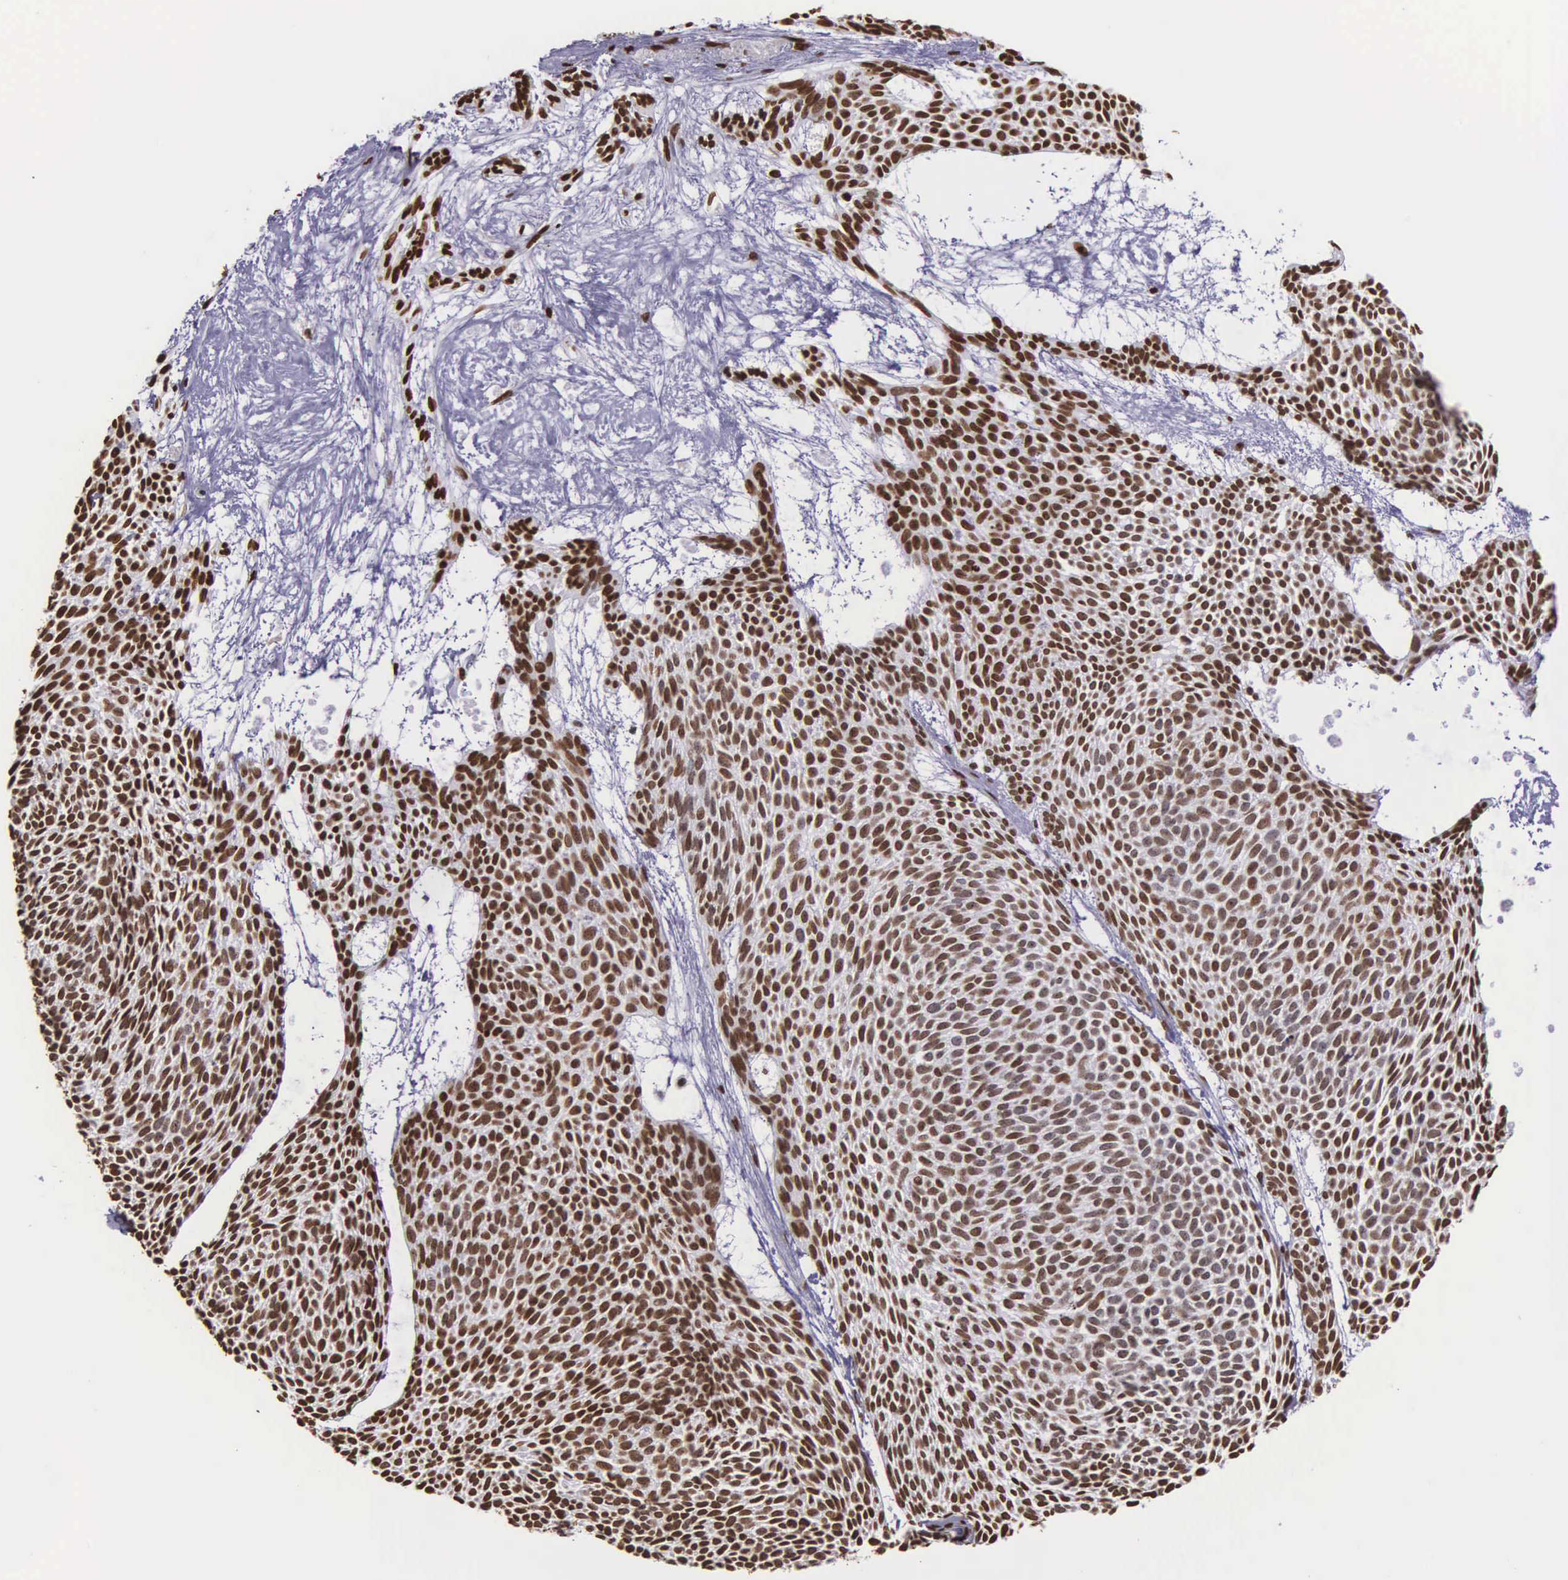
{"staining": {"intensity": "strong", "quantity": ">75%", "location": "nuclear"}, "tissue": "skin cancer", "cell_type": "Tumor cells", "image_type": "cancer", "snomed": [{"axis": "morphology", "description": "Basal cell carcinoma"}, {"axis": "topography", "description": "Skin"}], "caption": "Approximately >75% of tumor cells in basal cell carcinoma (skin) exhibit strong nuclear protein positivity as visualized by brown immunohistochemical staining.", "gene": "H1-0", "patient": {"sex": "male", "age": 84}}